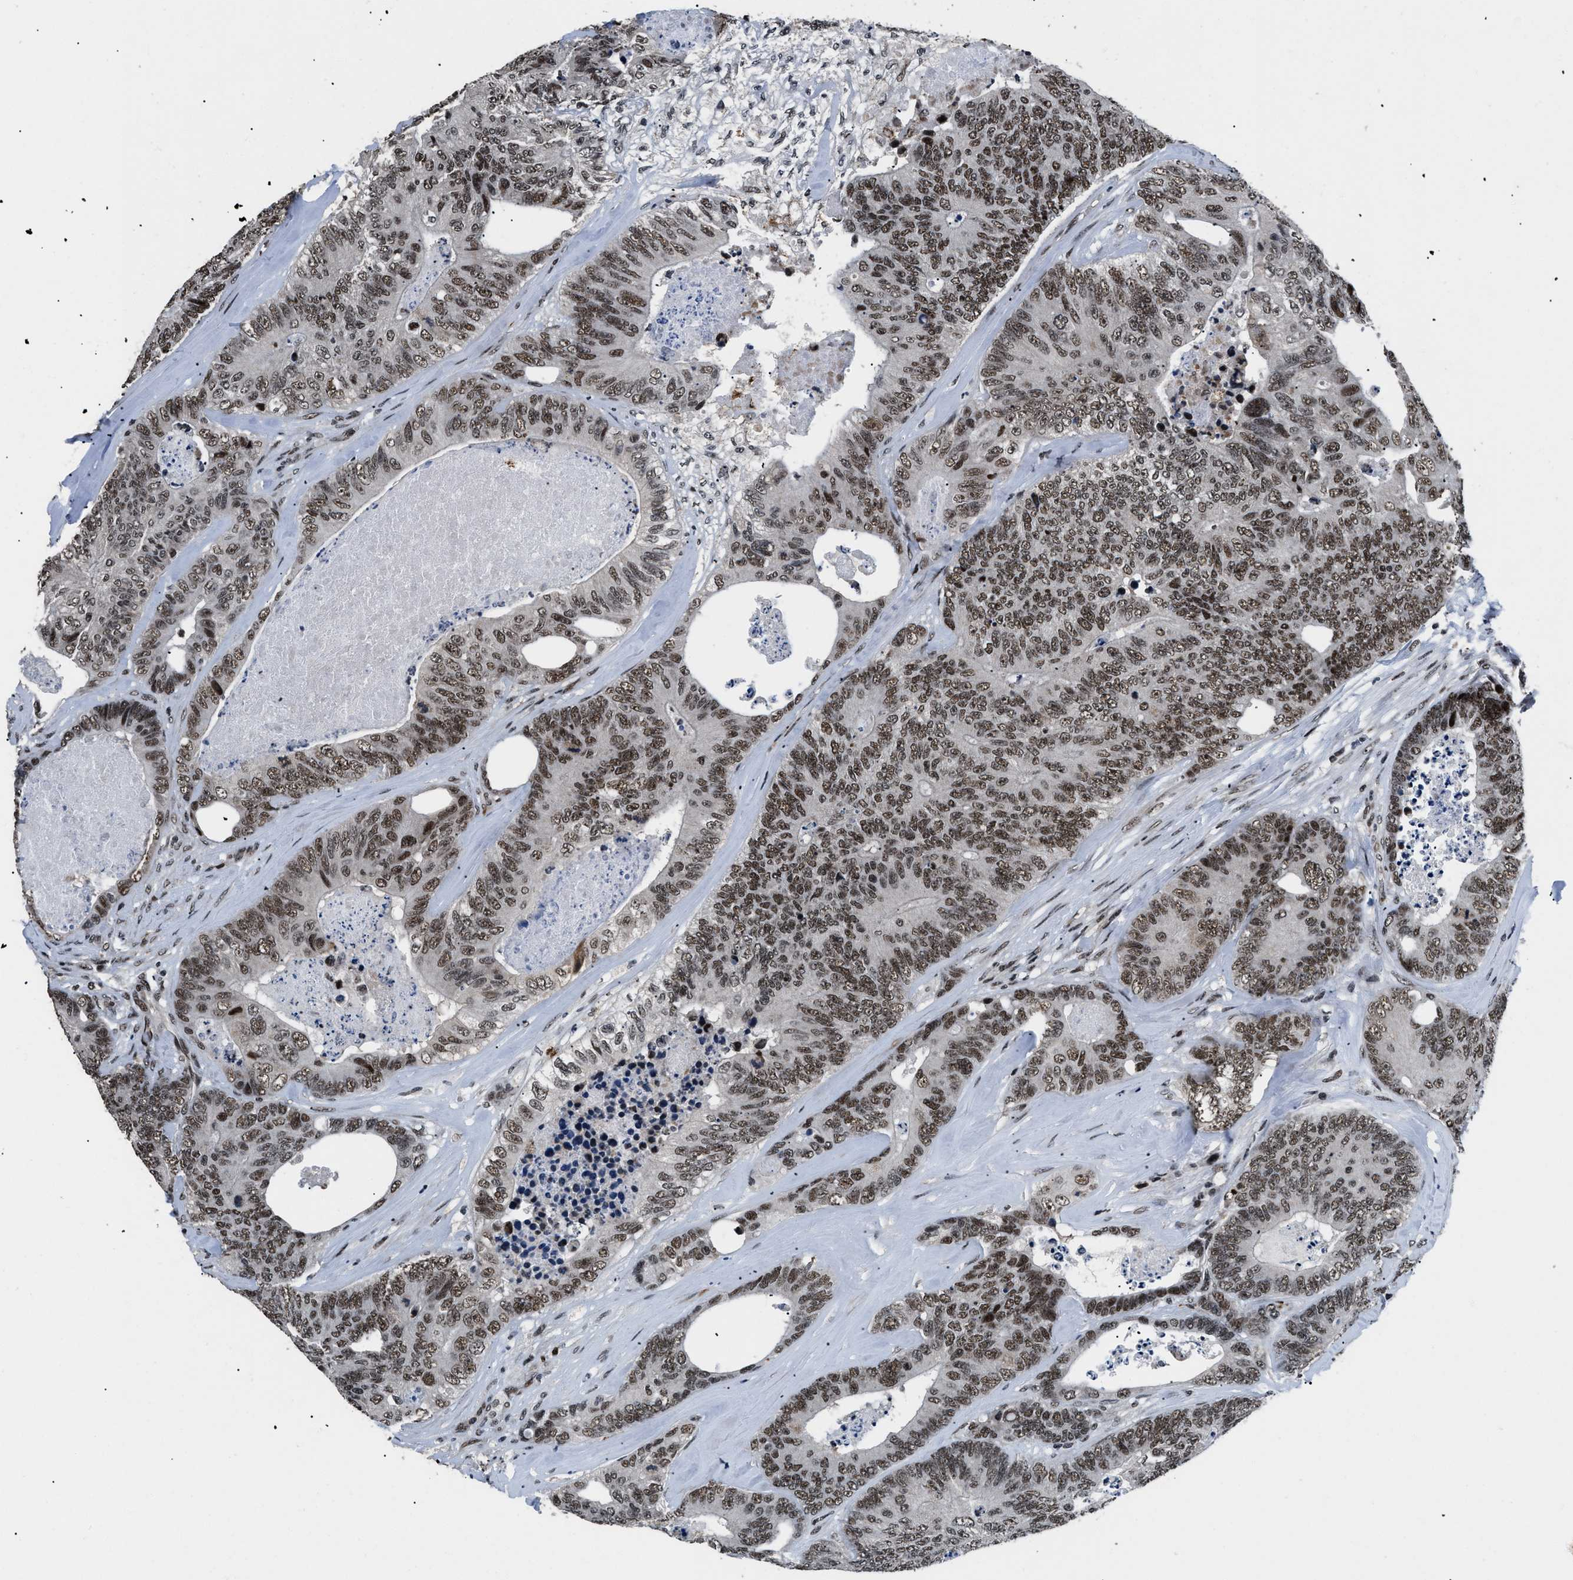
{"staining": {"intensity": "strong", "quantity": ">75%", "location": "nuclear"}, "tissue": "colorectal cancer", "cell_type": "Tumor cells", "image_type": "cancer", "snomed": [{"axis": "morphology", "description": "Adenocarcinoma, NOS"}, {"axis": "topography", "description": "Colon"}], "caption": "Immunohistochemistry (IHC) image of human adenocarcinoma (colorectal) stained for a protein (brown), which displays high levels of strong nuclear expression in approximately >75% of tumor cells.", "gene": "SMARCB1", "patient": {"sex": "female", "age": 67}}